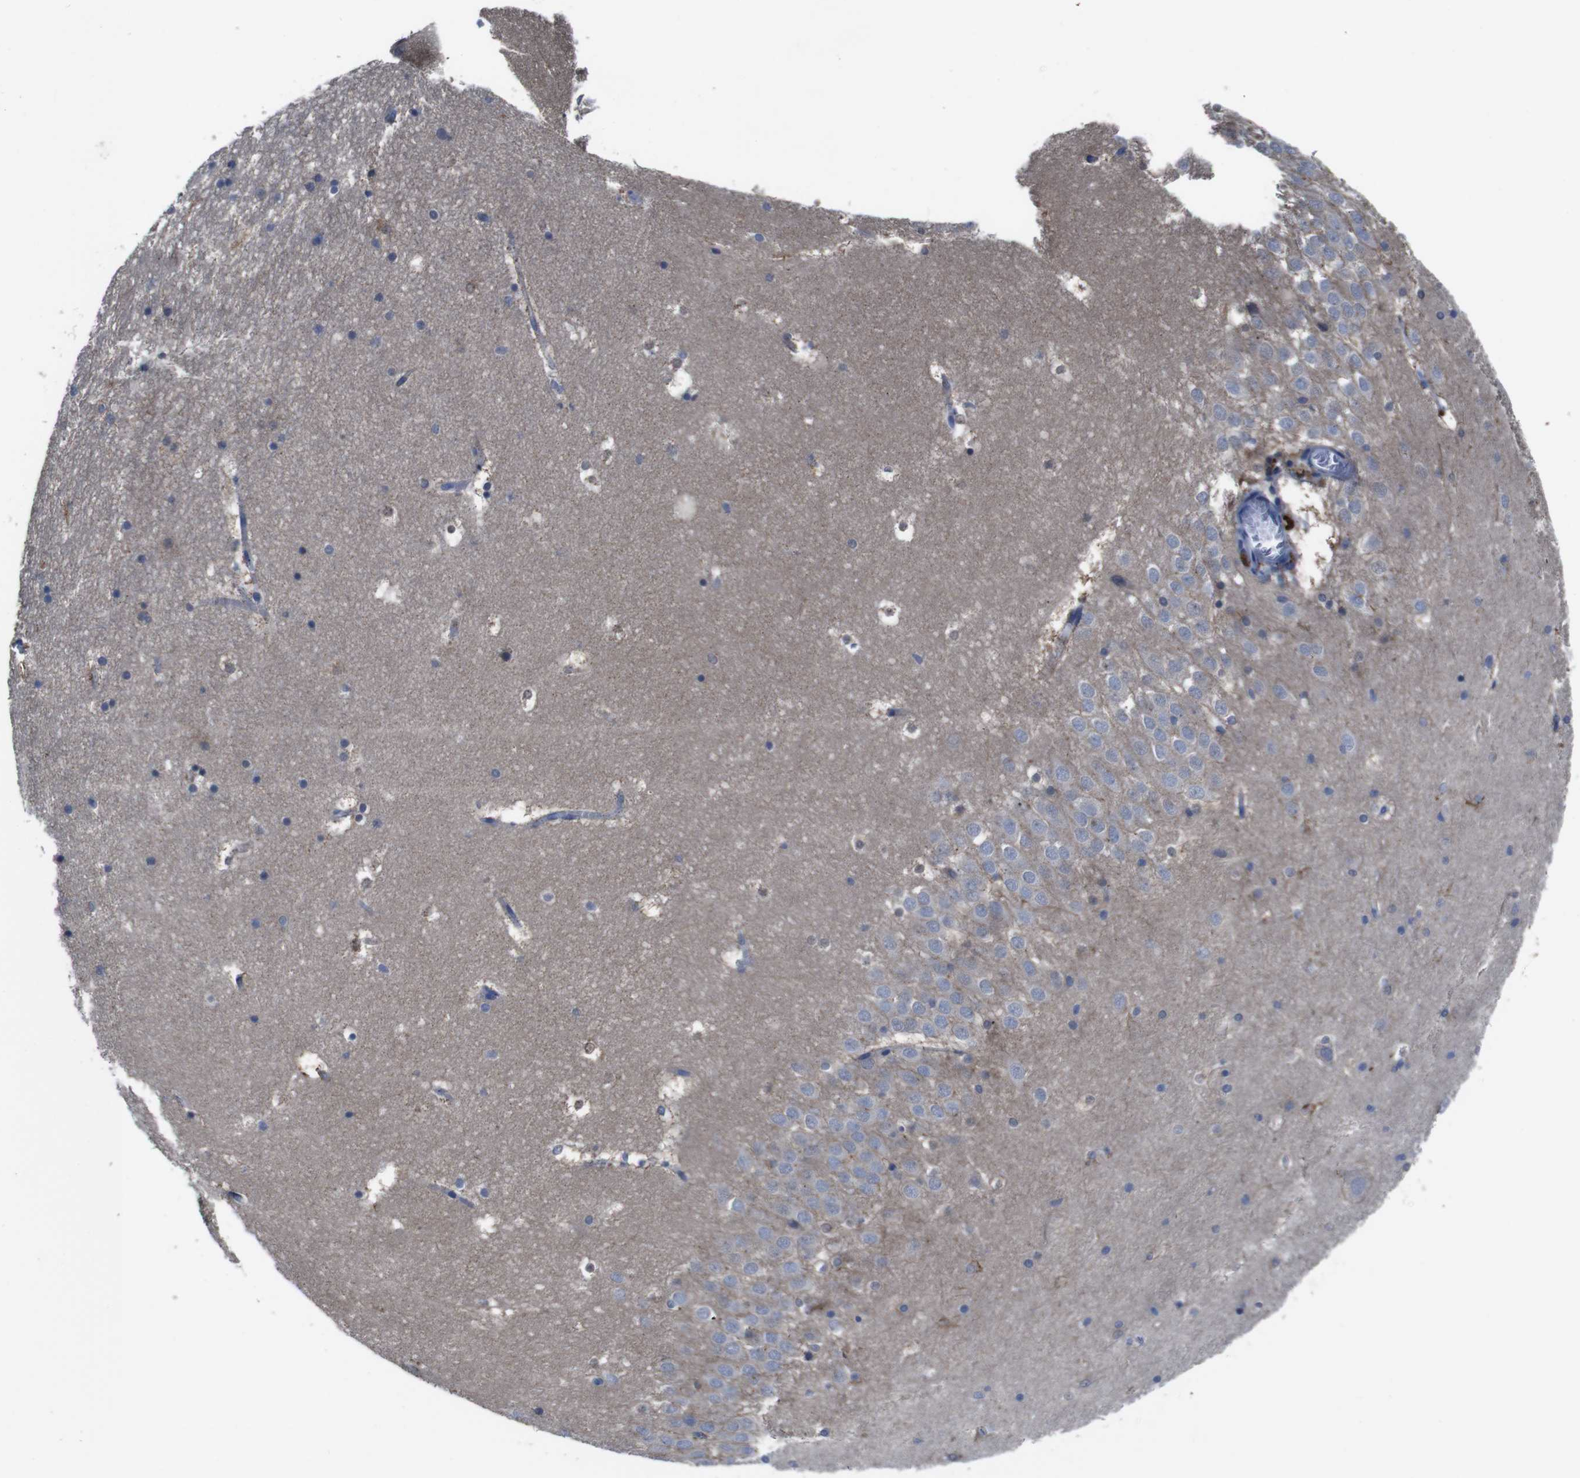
{"staining": {"intensity": "weak", "quantity": "25%-75%", "location": "cytoplasmic/membranous"}, "tissue": "hippocampus", "cell_type": "Glial cells", "image_type": "normal", "snomed": [{"axis": "morphology", "description": "Normal tissue, NOS"}, {"axis": "topography", "description": "Hippocampus"}], "caption": "The immunohistochemical stain labels weak cytoplasmic/membranous positivity in glial cells of normal hippocampus.", "gene": "SEMA4B", "patient": {"sex": "male", "age": 45}}